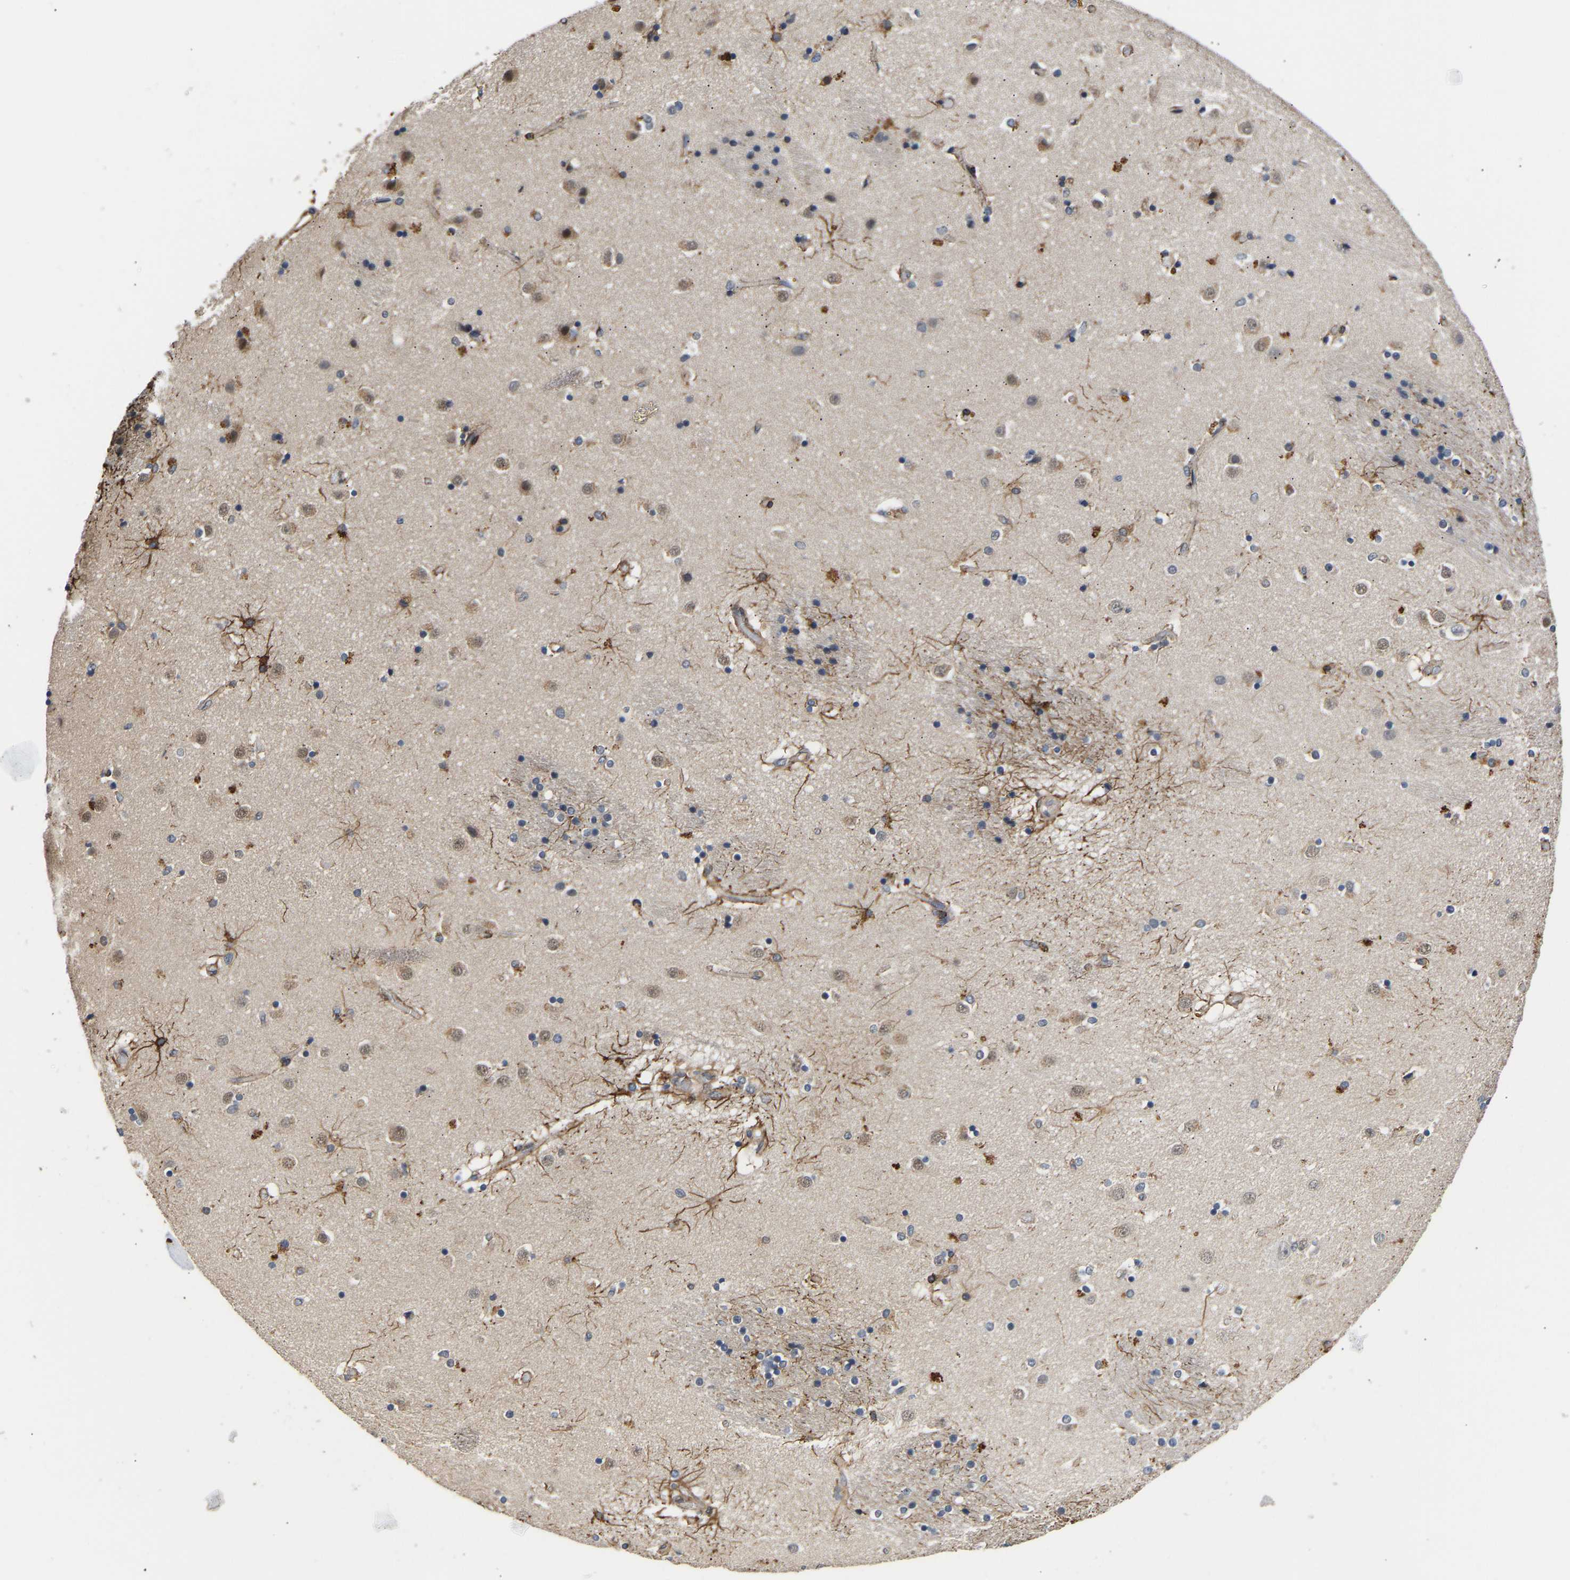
{"staining": {"intensity": "moderate", "quantity": "<25%", "location": "cytoplasmic/membranous,nuclear"}, "tissue": "caudate", "cell_type": "Glial cells", "image_type": "normal", "snomed": [{"axis": "morphology", "description": "Normal tissue, NOS"}, {"axis": "topography", "description": "Lateral ventricle wall"}], "caption": "Brown immunohistochemical staining in benign human caudate reveals moderate cytoplasmic/membranous,nuclear positivity in approximately <25% of glial cells.", "gene": "METTL16", "patient": {"sex": "male", "age": 70}}